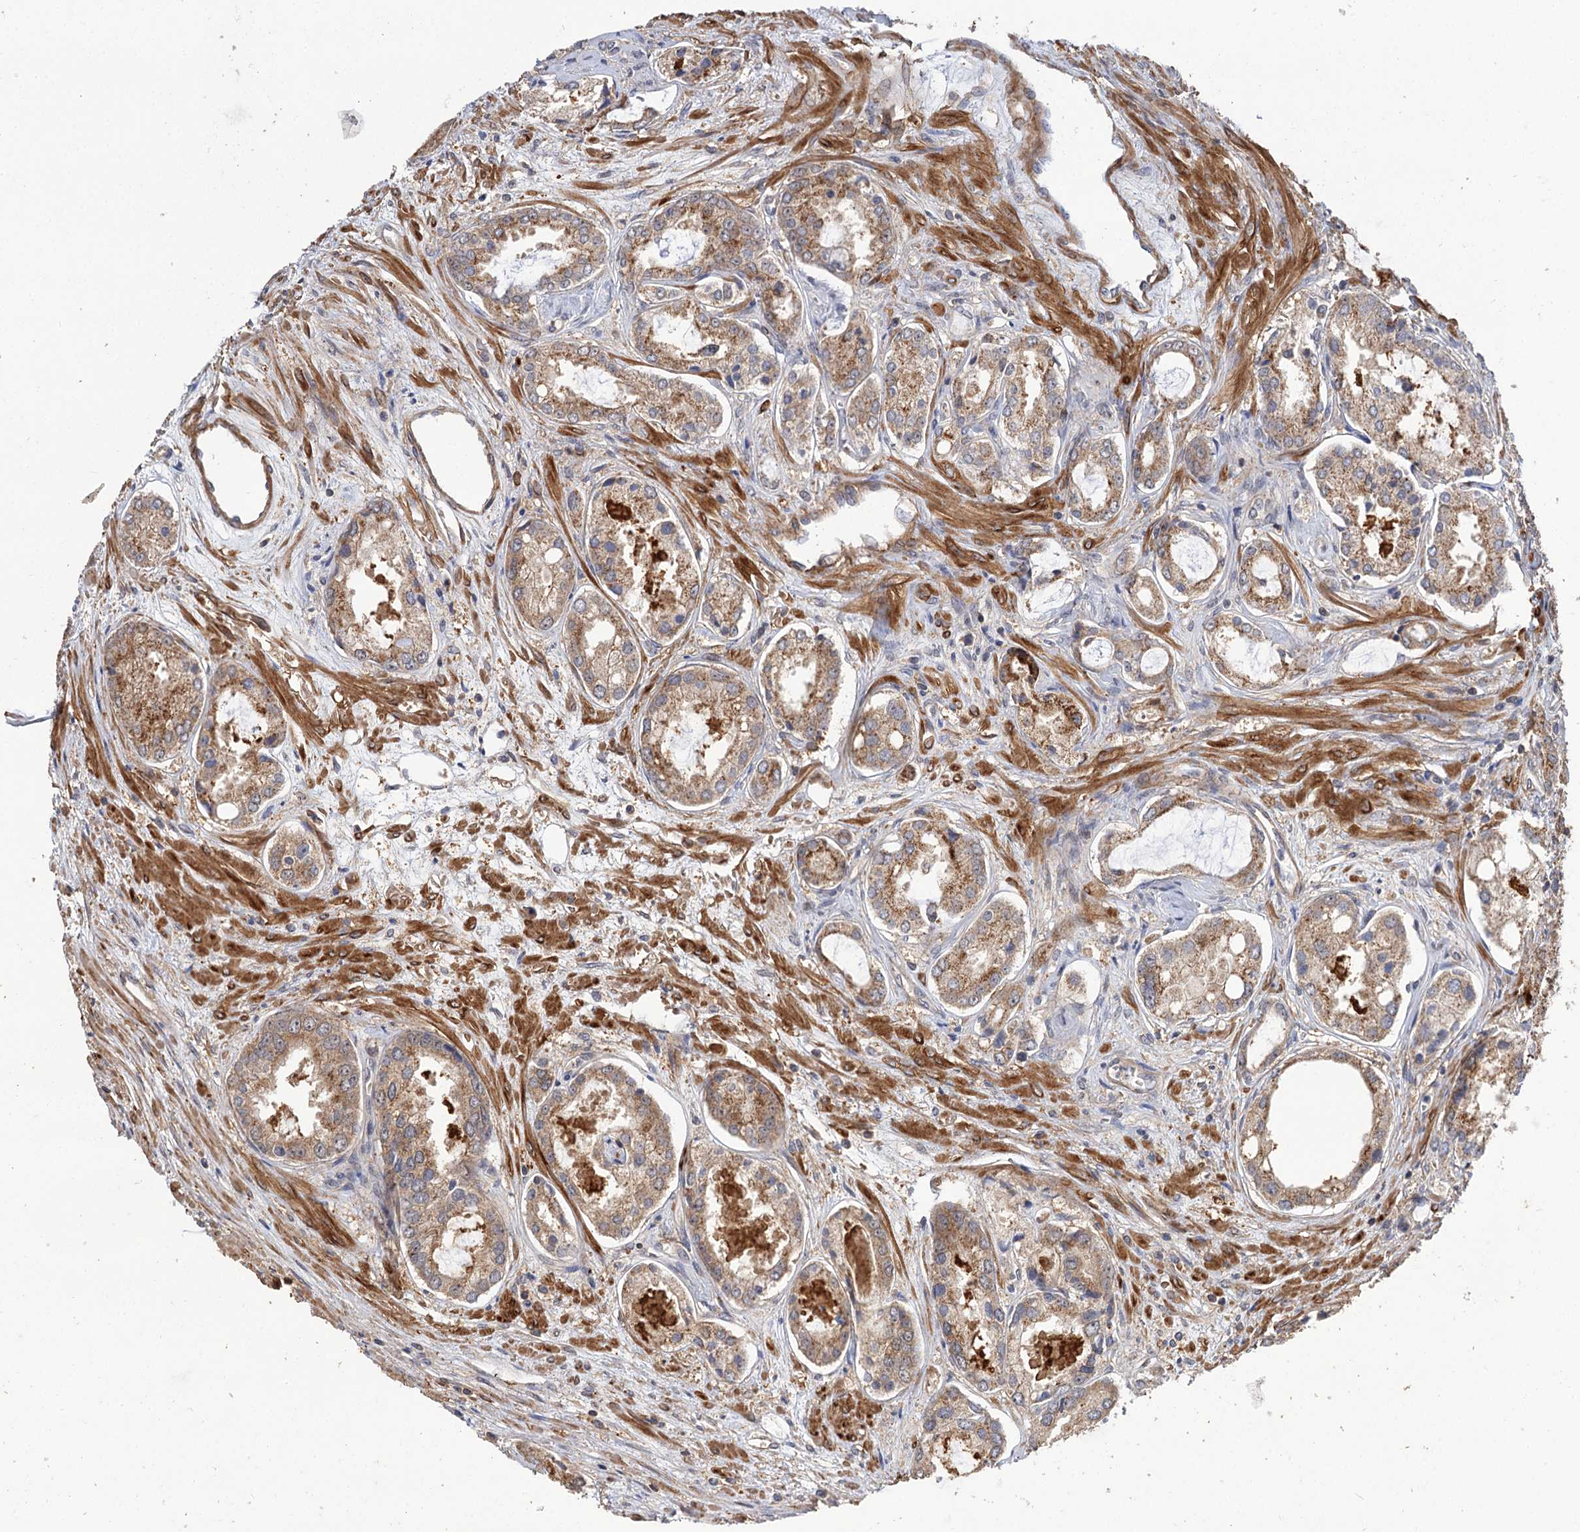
{"staining": {"intensity": "moderate", "quantity": ">75%", "location": "cytoplasmic/membranous"}, "tissue": "prostate cancer", "cell_type": "Tumor cells", "image_type": "cancer", "snomed": [{"axis": "morphology", "description": "Adenocarcinoma, Low grade"}, {"axis": "topography", "description": "Prostate"}], "caption": "This image reveals immunohistochemistry (IHC) staining of prostate cancer, with medium moderate cytoplasmic/membranous staining in about >75% of tumor cells.", "gene": "FBXW8", "patient": {"sex": "male", "age": 68}}